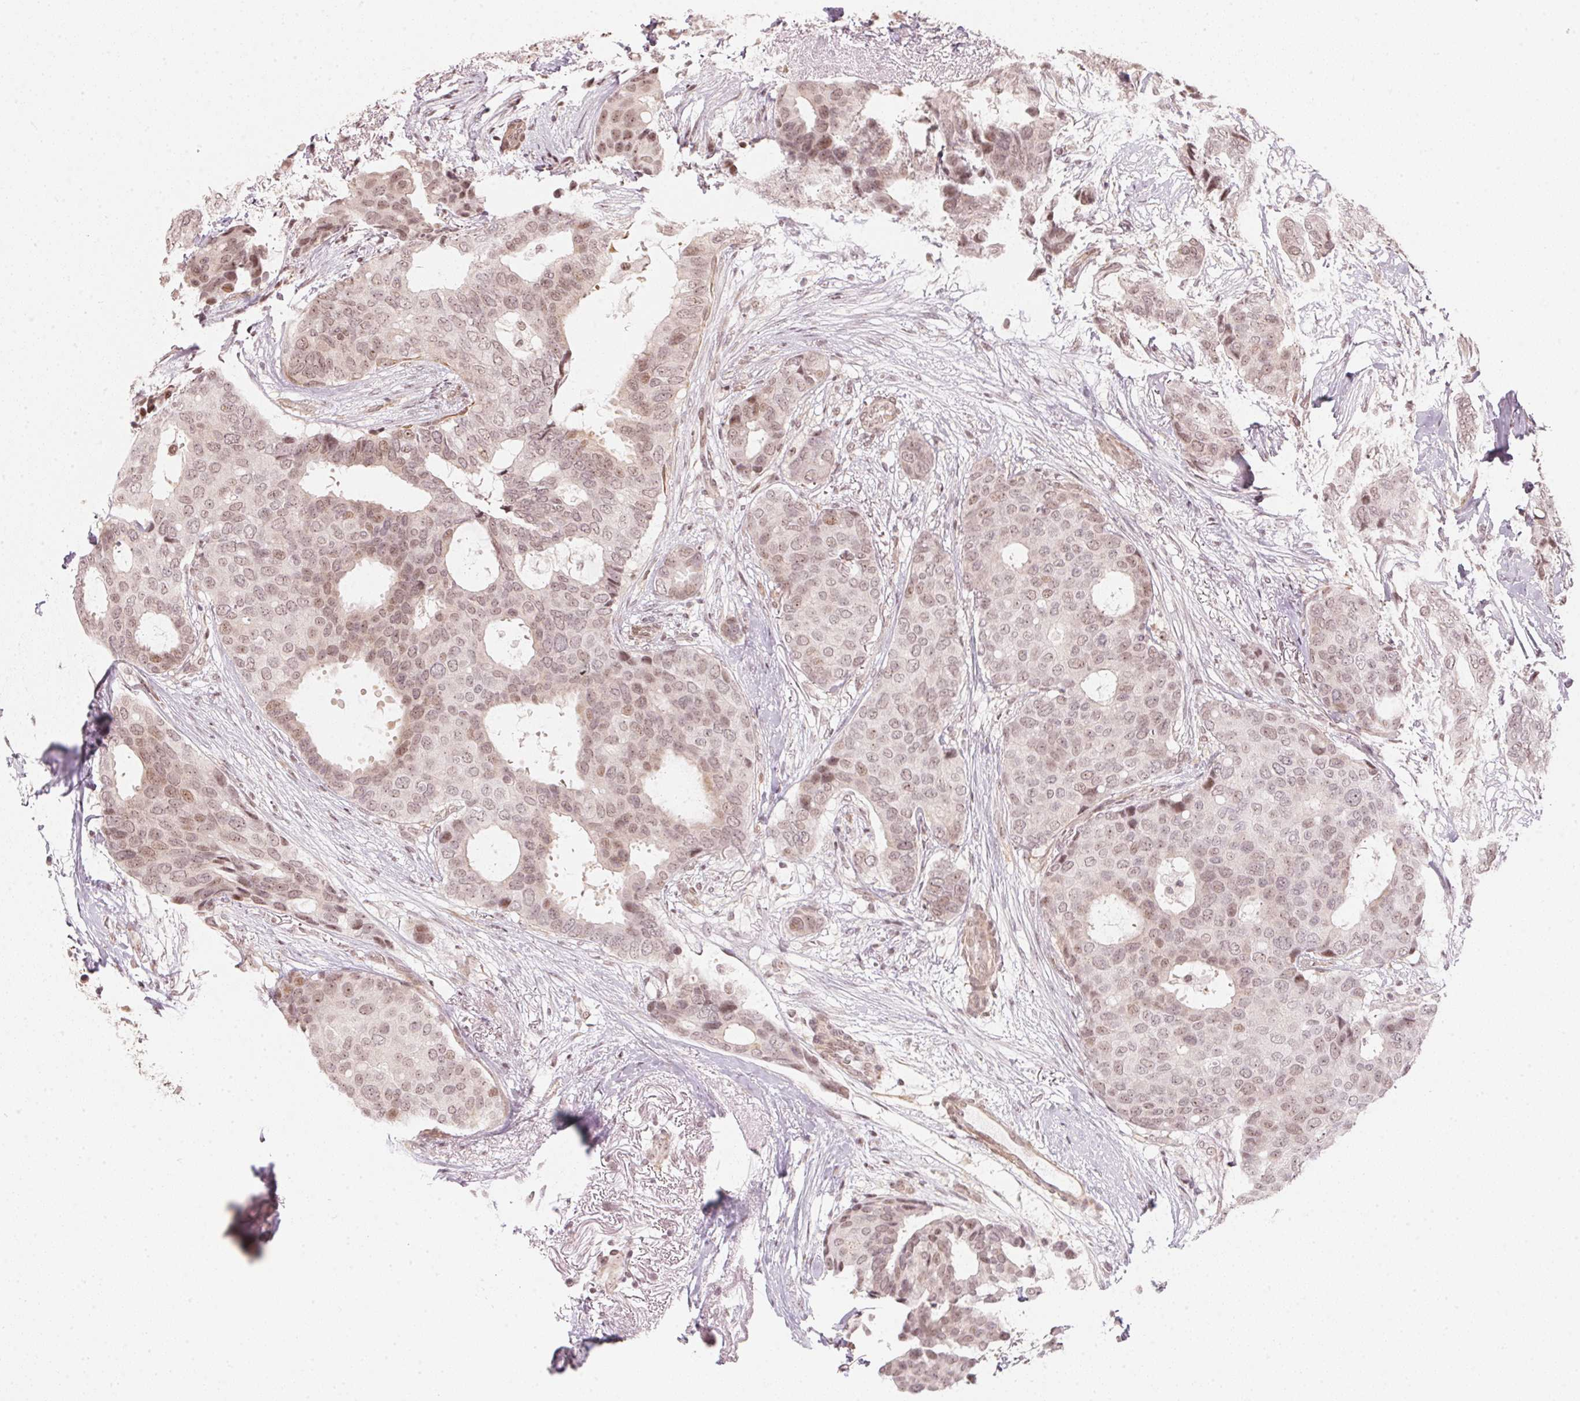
{"staining": {"intensity": "weak", "quantity": ">75%", "location": "nuclear"}, "tissue": "breast cancer", "cell_type": "Tumor cells", "image_type": "cancer", "snomed": [{"axis": "morphology", "description": "Duct carcinoma"}, {"axis": "topography", "description": "Breast"}], "caption": "Immunohistochemical staining of human breast infiltrating ductal carcinoma shows low levels of weak nuclear protein expression in approximately >75% of tumor cells.", "gene": "KAT6A", "patient": {"sex": "female", "age": 75}}